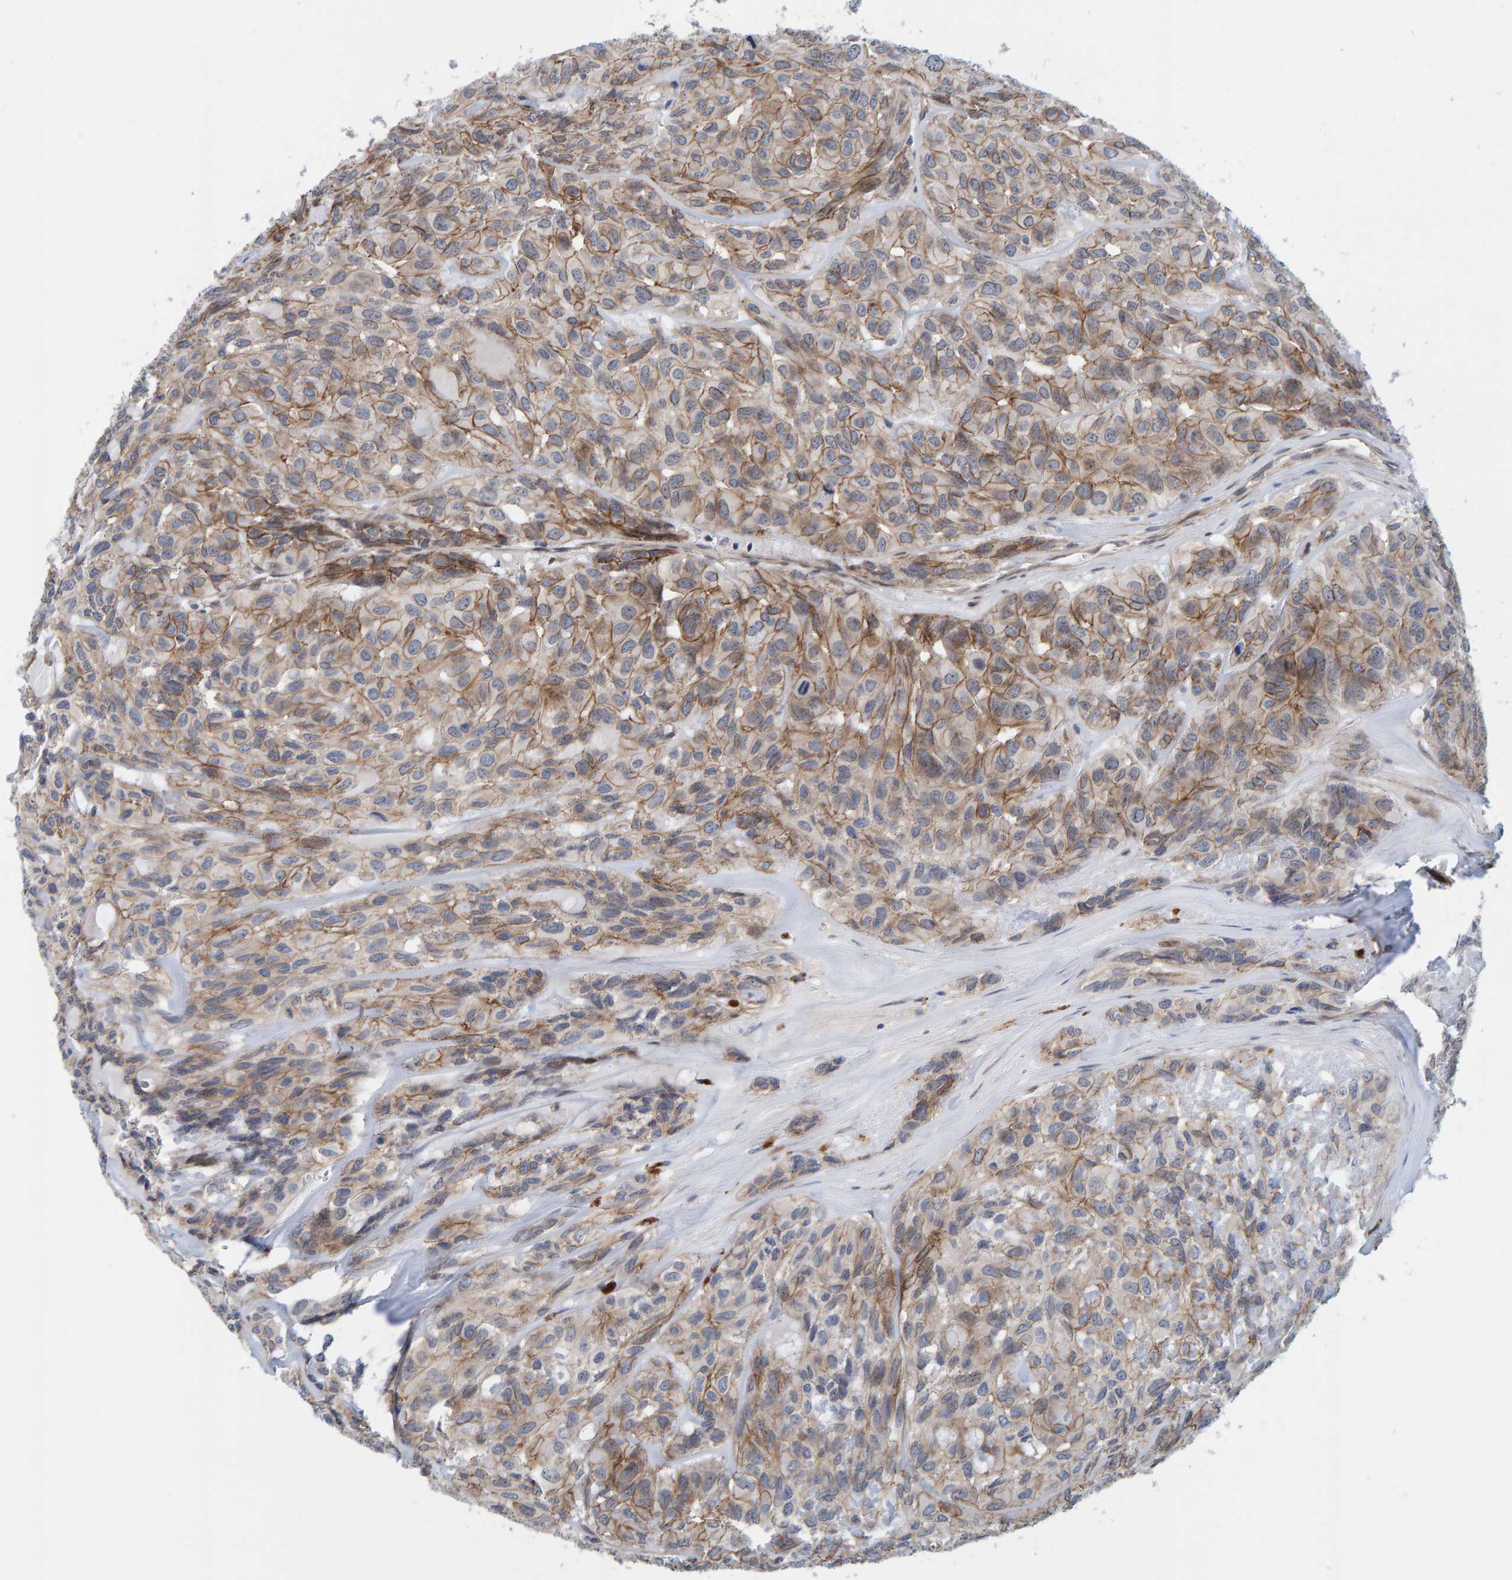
{"staining": {"intensity": "moderate", "quantity": ">75%", "location": "cytoplasmic/membranous"}, "tissue": "head and neck cancer", "cell_type": "Tumor cells", "image_type": "cancer", "snomed": [{"axis": "morphology", "description": "Adenocarcinoma, NOS"}, {"axis": "topography", "description": "Salivary gland, NOS"}, {"axis": "topography", "description": "Head-Neck"}], "caption": "Immunohistochemistry (DAB) staining of adenocarcinoma (head and neck) displays moderate cytoplasmic/membranous protein positivity in approximately >75% of tumor cells. The staining was performed using DAB (3,3'-diaminobenzidine), with brown indicating positive protein expression. Nuclei are stained blue with hematoxylin.", "gene": "KRBA2", "patient": {"sex": "female", "age": 76}}